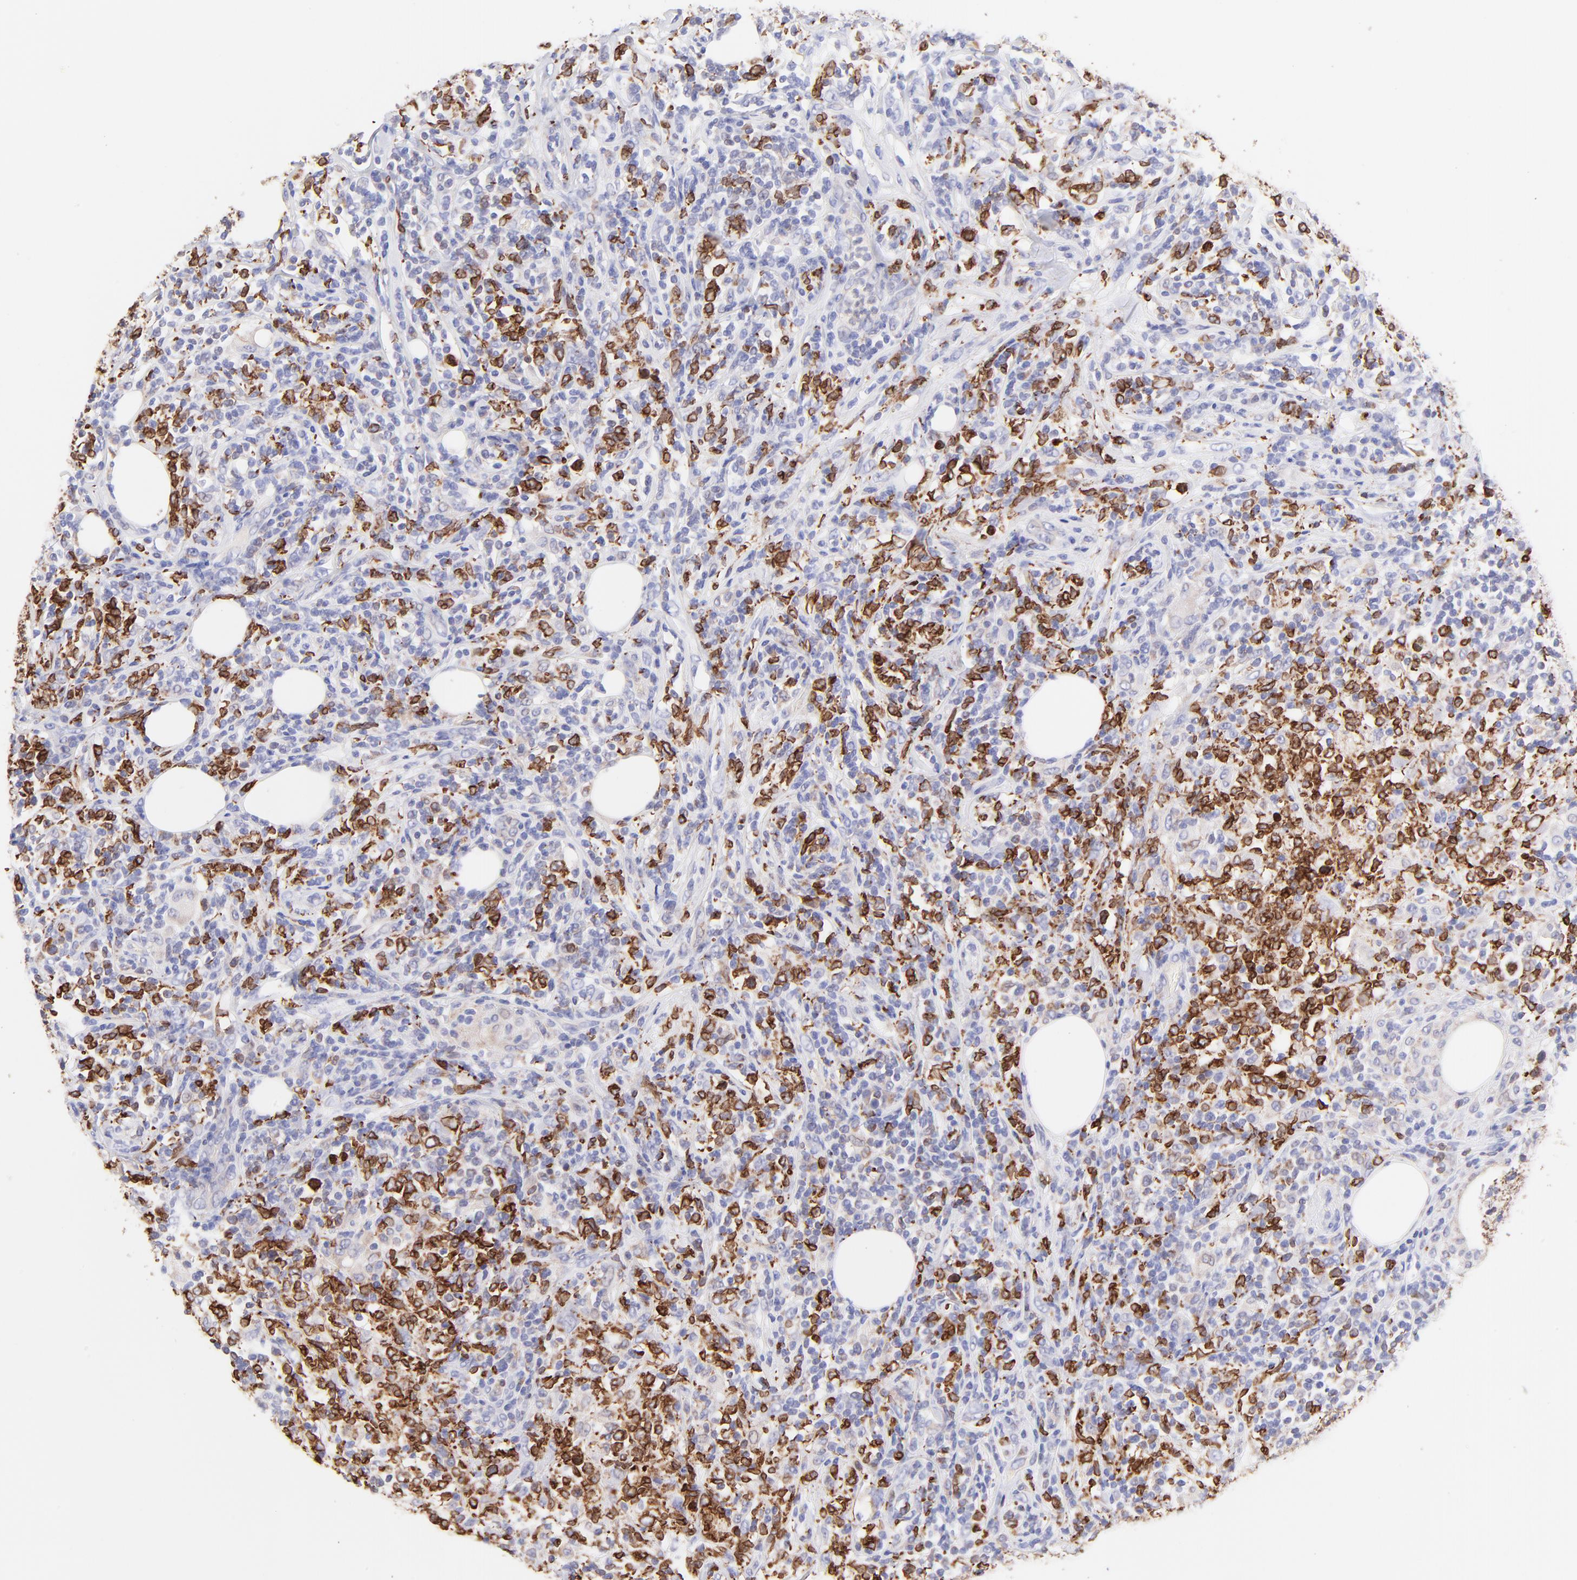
{"staining": {"intensity": "strong", "quantity": "25%-75%", "location": "cytoplasmic/membranous"}, "tissue": "lymphoma", "cell_type": "Tumor cells", "image_type": "cancer", "snomed": [{"axis": "morphology", "description": "Malignant lymphoma, non-Hodgkin's type, High grade"}, {"axis": "topography", "description": "Lymph node"}], "caption": "High-power microscopy captured an immunohistochemistry (IHC) histopathology image of high-grade malignant lymphoma, non-Hodgkin's type, revealing strong cytoplasmic/membranous expression in about 25%-75% of tumor cells.", "gene": "IRAG2", "patient": {"sex": "female", "age": 84}}